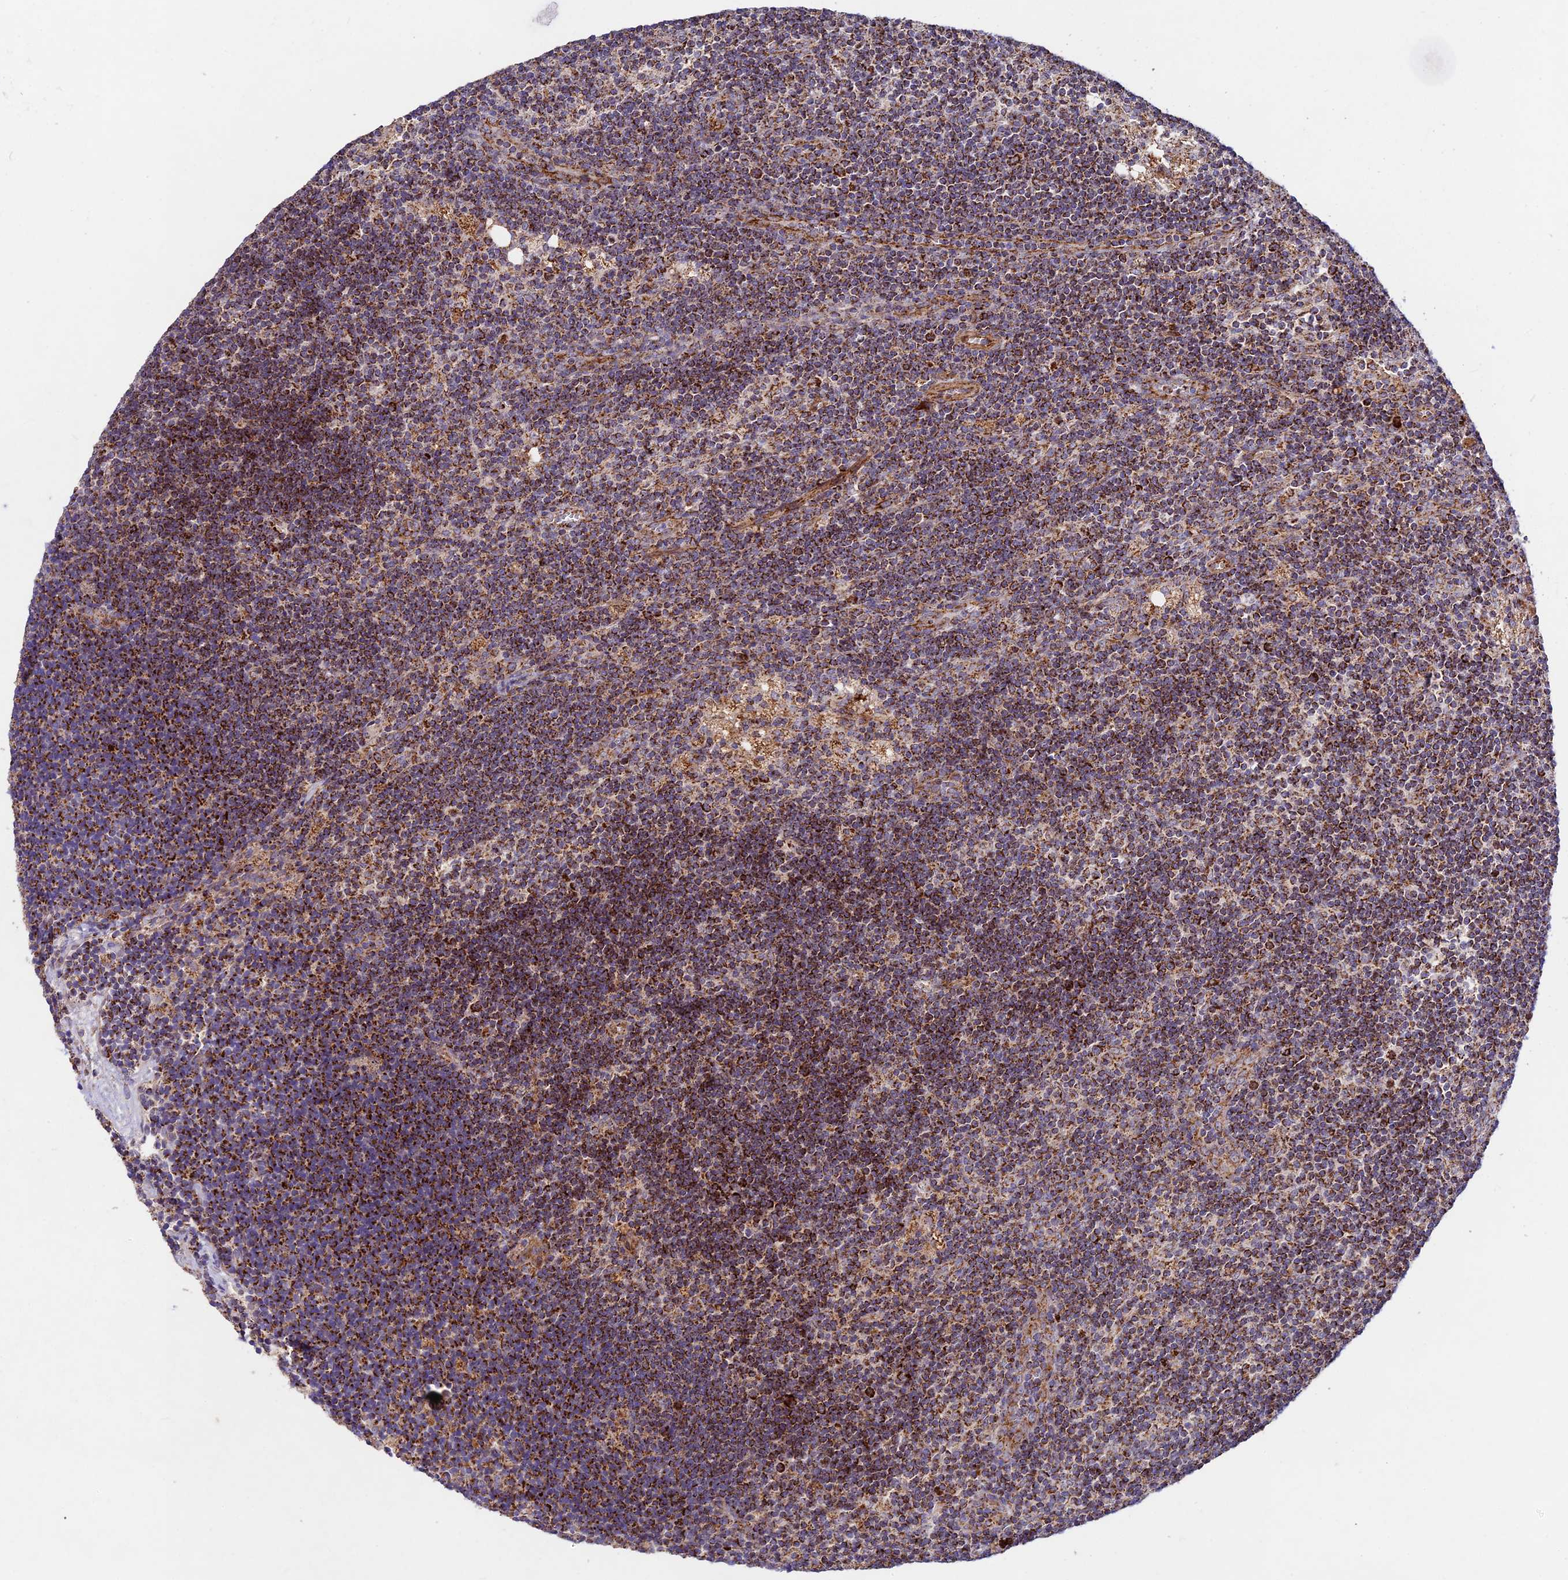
{"staining": {"intensity": "strong", "quantity": ">75%", "location": "cytoplasmic/membranous"}, "tissue": "lymph node", "cell_type": "Germinal center cells", "image_type": "normal", "snomed": [{"axis": "morphology", "description": "Normal tissue, NOS"}, {"axis": "topography", "description": "Lymph node"}], "caption": "Strong cytoplasmic/membranous expression is seen in about >75% of germinal center cells in normal lymph node.", "gene": "KHDC3L", "patient": {"sex": "male", "age": 24}}